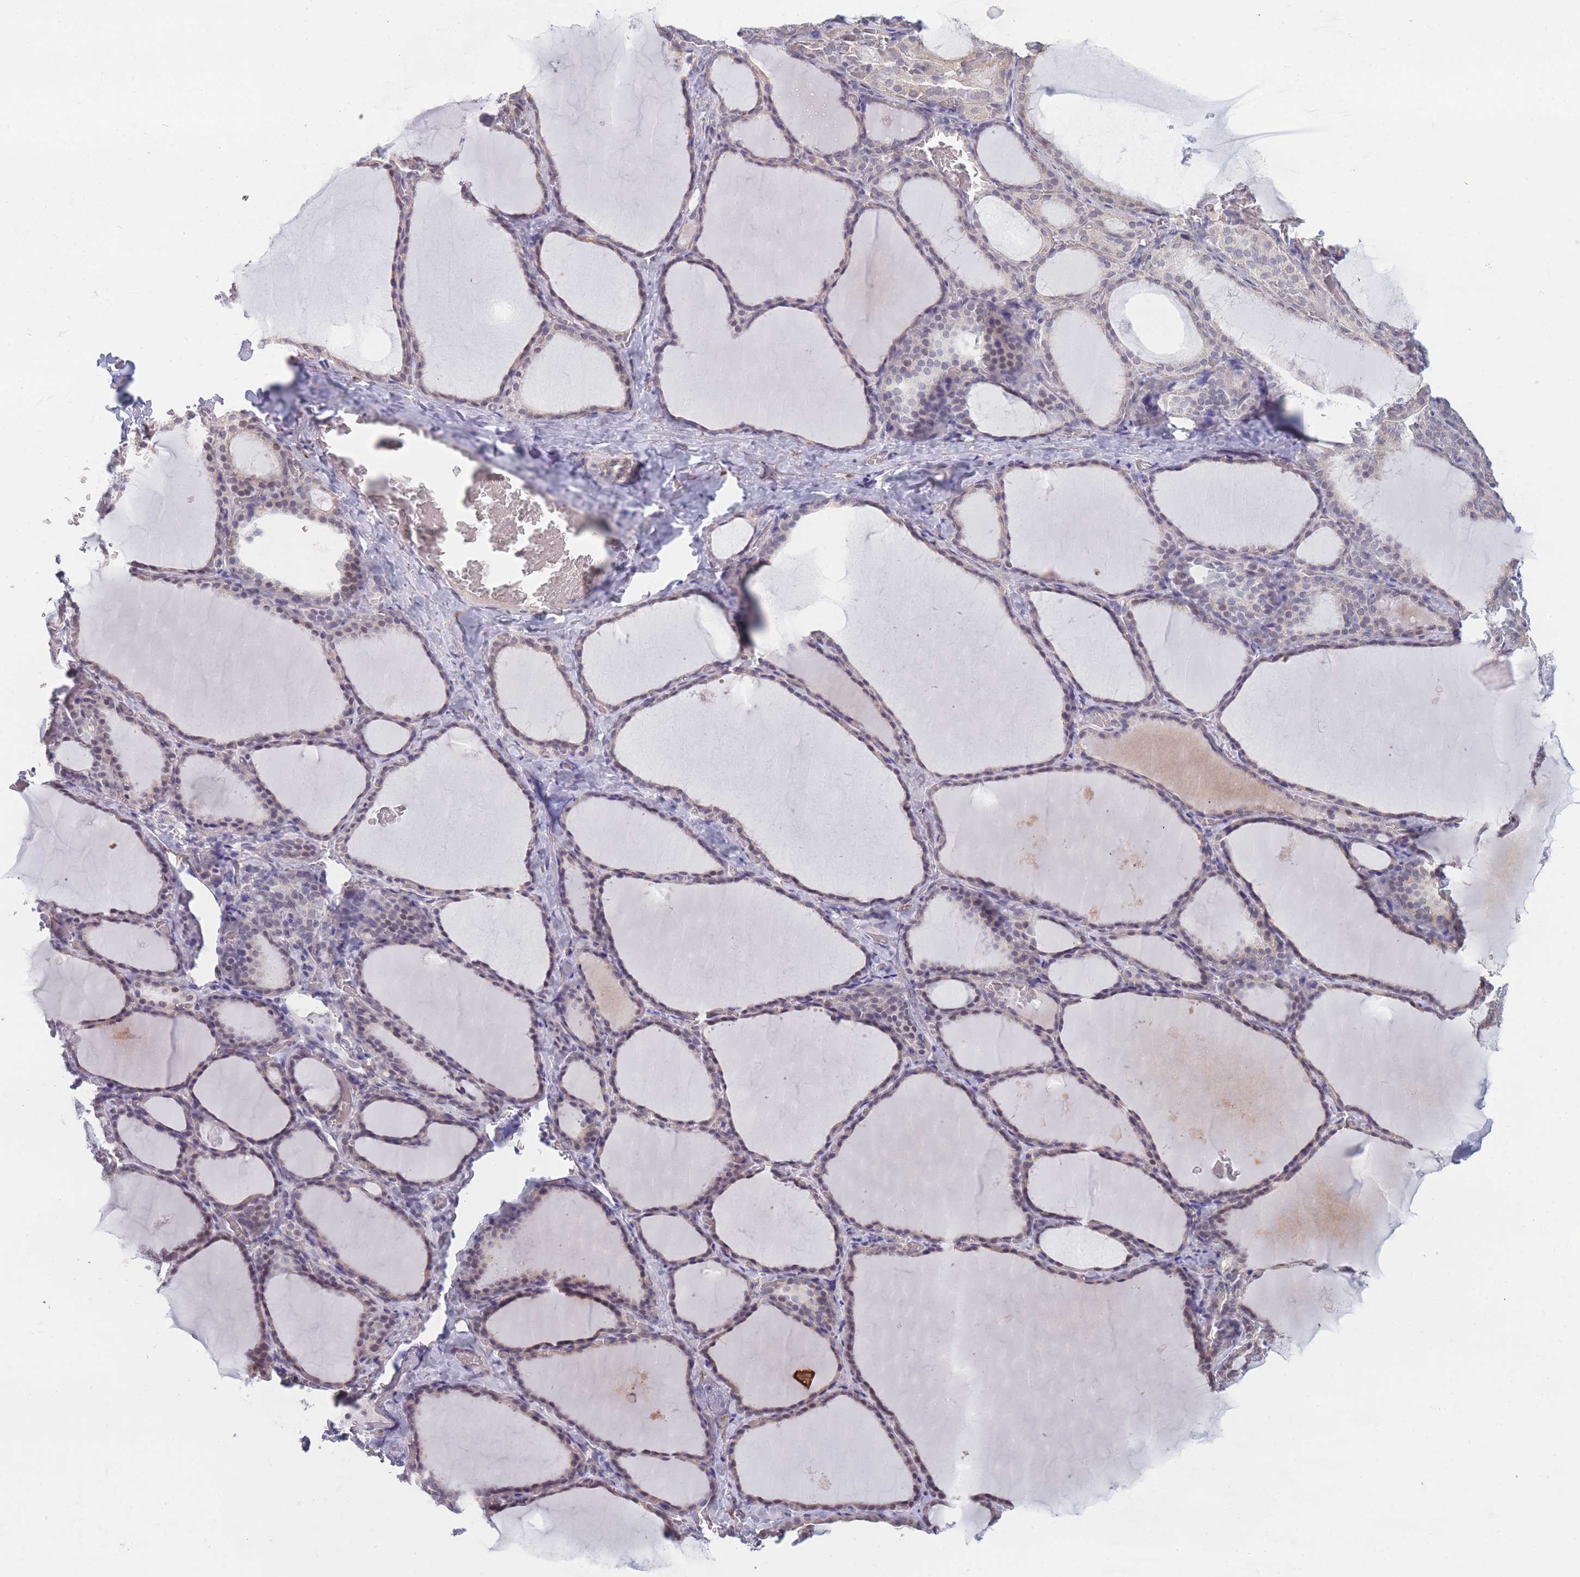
{"staining": {"intensity": "weak", "quantity": "<25%", "location": "cytoplasmic/membranous"}, "tissue": "thyroid gland", "cell_type": "Glandular cells", "image_type": "normal", "snomed": [{"axis": "morphology", "description": "Normal tissue, NOS"}, {"axis": "topography", "description": "Thyroid gland"}], "caption": "This is an IHC histopathology image of normal human thyroid gland. There is no staining in glandular cells.", "gene": "COL27A1", "patient": {"sex": "female", "age": 39}}